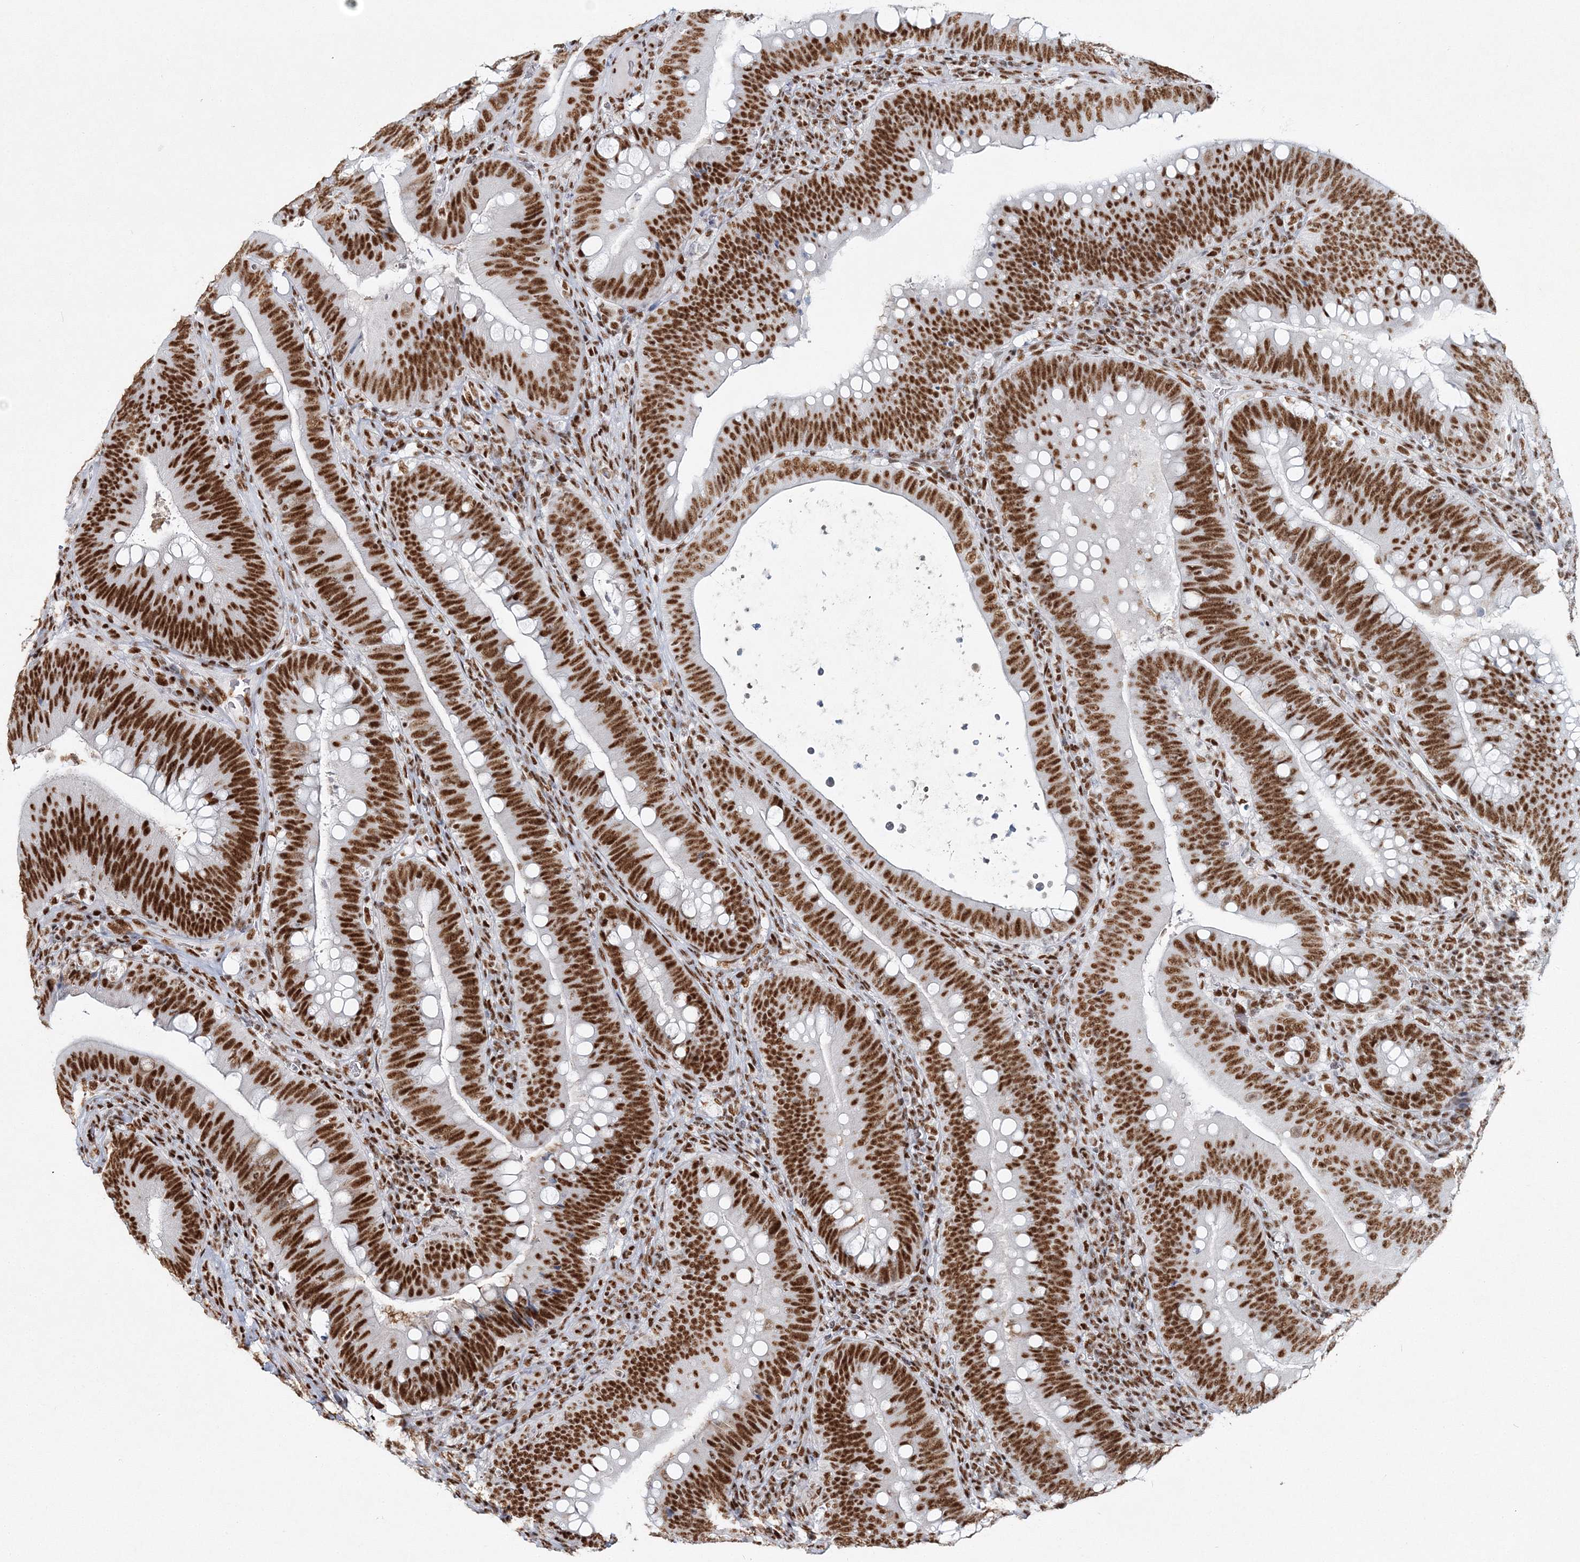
{"staining": {"intensity": "strong", "quantity": ">75%", "location": "nuclear"}, "tissue": "colorectal cancer", "cell_type": "Tumor cells", "image_type": "cancer", "snomed": [{"axis": "morphology", "description": "Normal tissue, NOS"}, {"axis": "topography", "description": "Colon"}], "caption": "Immunohistochemical staining of colorectal cancer displays high levels of strong nuclear expression in approximately >75% of tumor cells.", "gene": "QRICH1", "patient": {"sex": "female", "age": 82}}